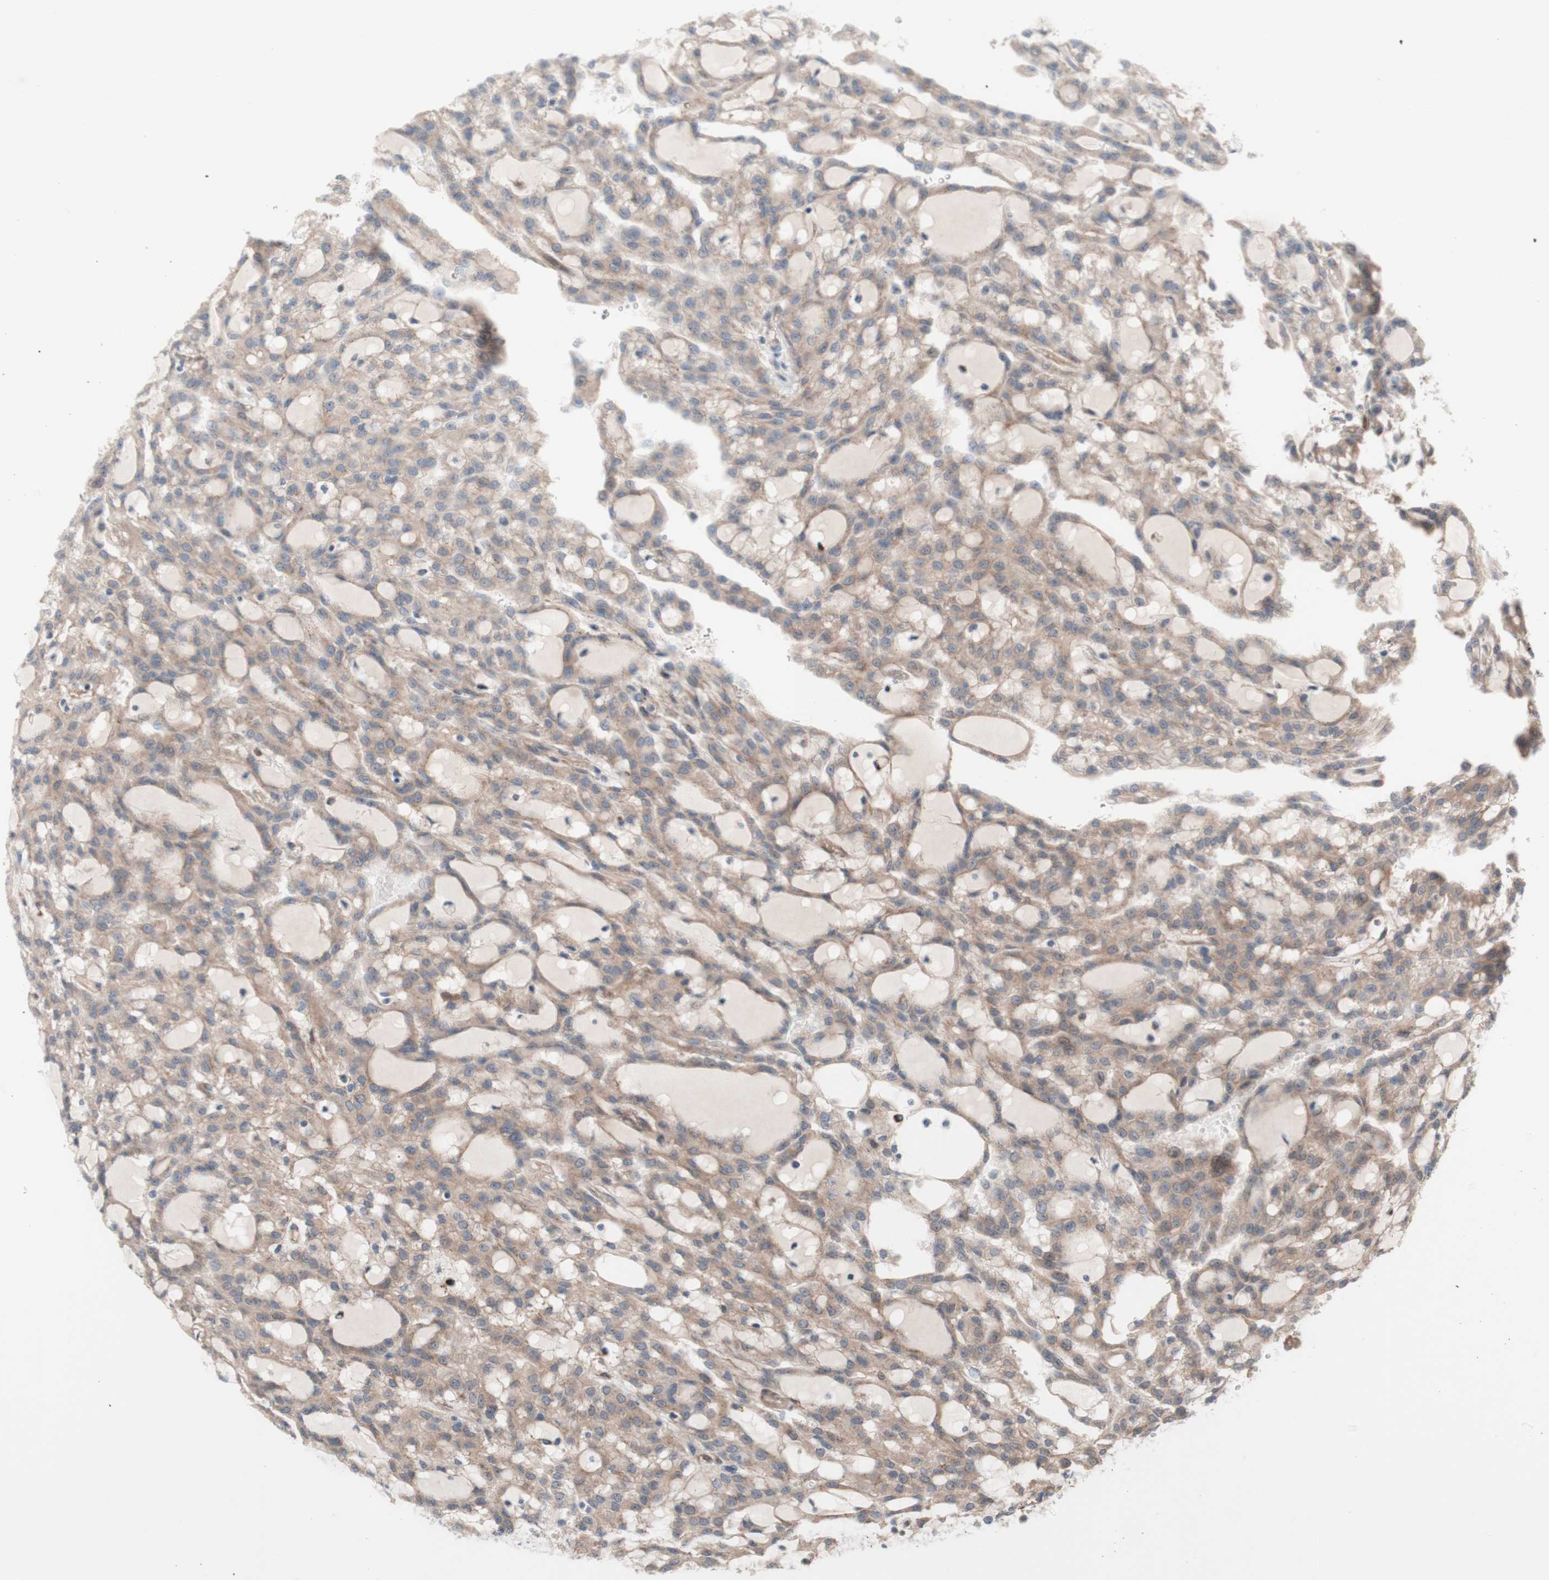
{"staining": {"intensity": "weak", "quantity": ">75%", "location": "cytoplasmic/membranous"}, "tissue": "renal cancer", "cell_type": "Tumor cells", "image_type": "cancer", "snomed": [{"axis": "morphology", "description": "Adenocarcinoma, NOS"}, {"axis": "topography", "description": "Kidney"}], "caption": "Renal adenocarcinoma stained with immunohistochemistry displays weak cytoplasmic/membranous expression in approximately >75% of tumor cells.", "gene": "CNN3", "patient": {"sex": "male", "age": 63}}